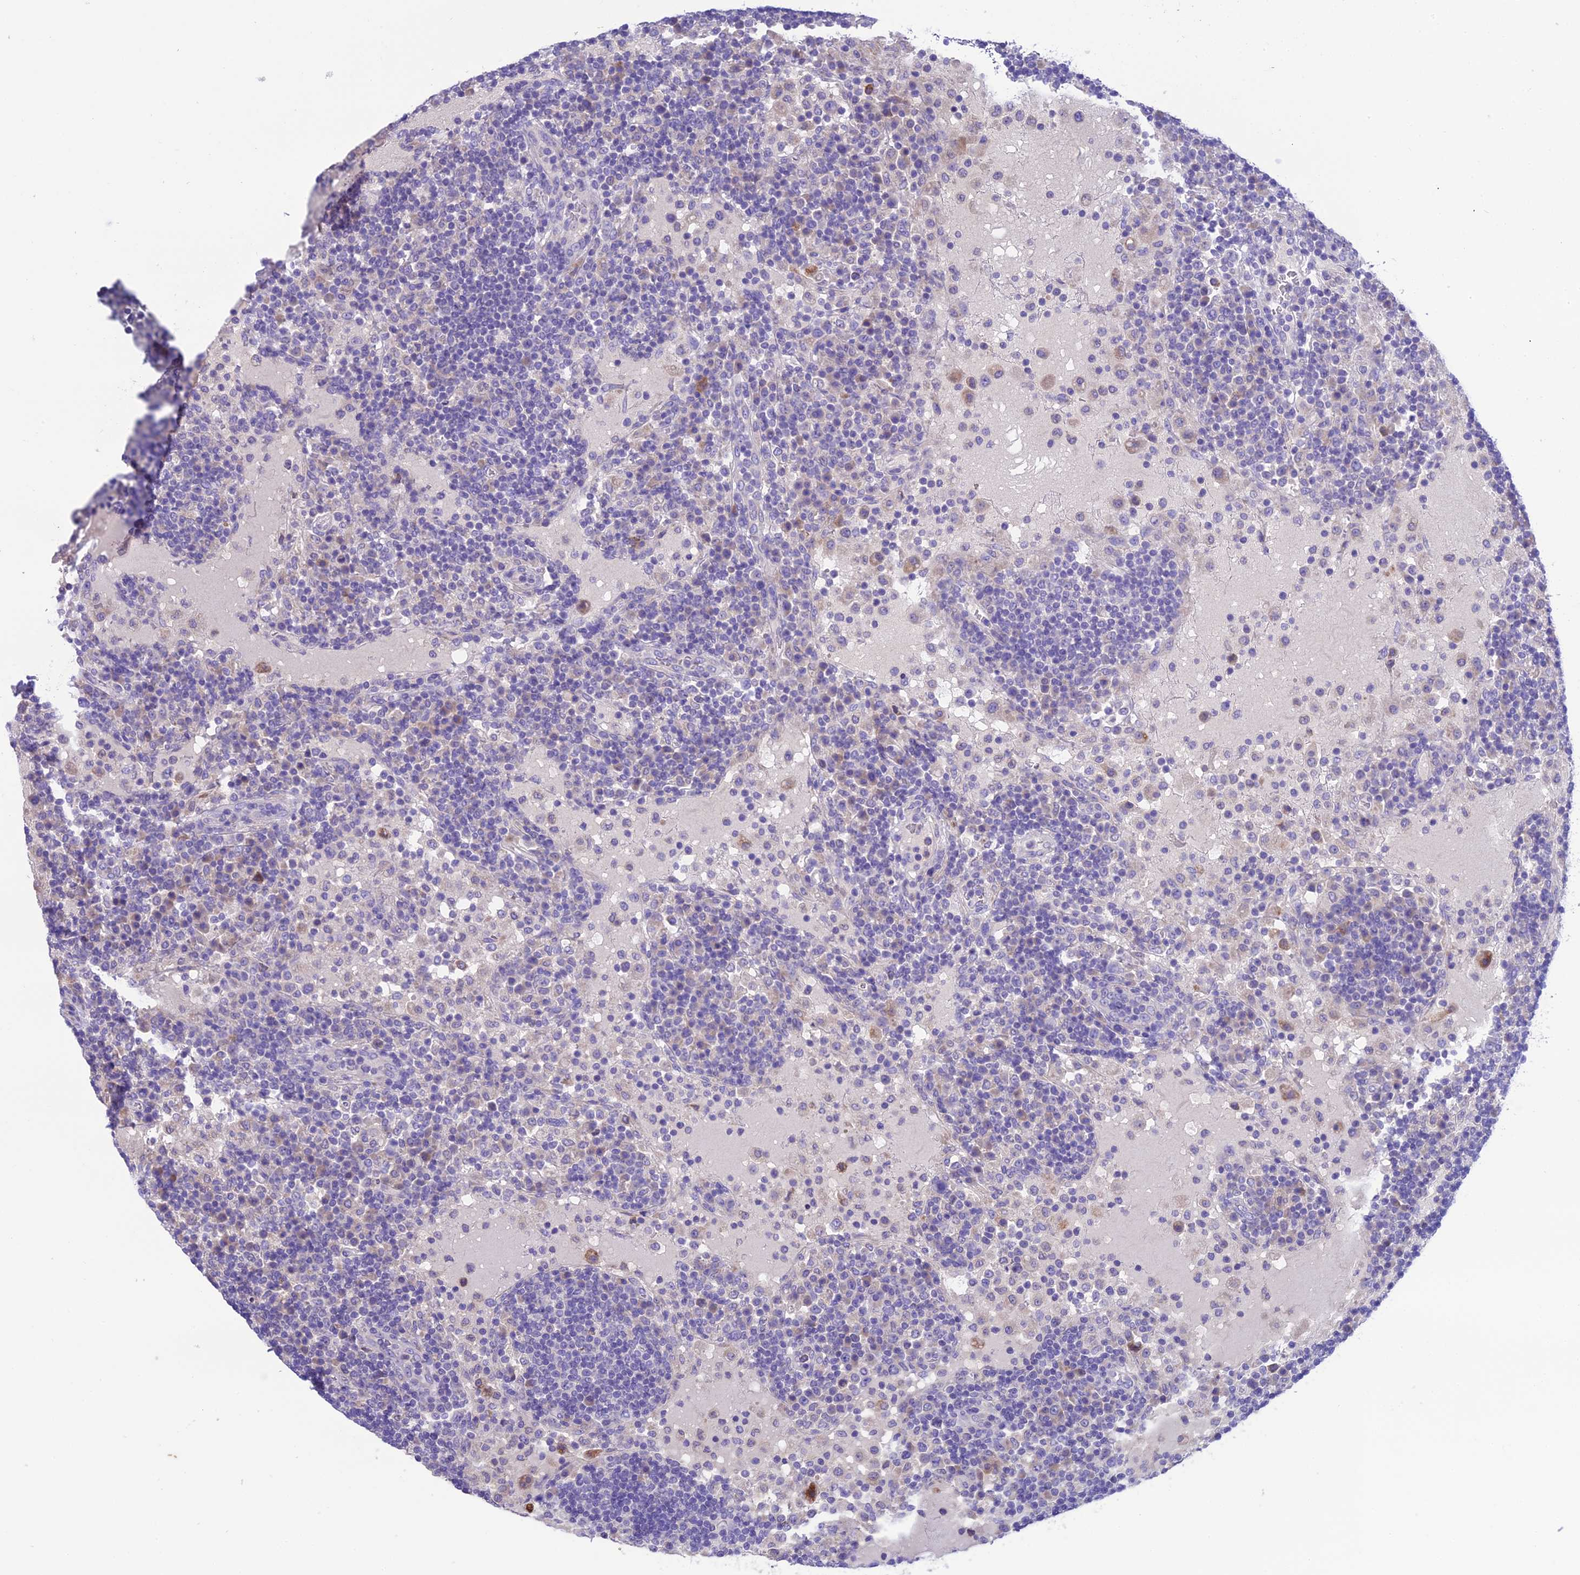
{"staining": {"intensity": "weak", "quantity": "<25%", "location": "cytoplasmic/membranous"}, "tissue": "lymph node", "cell_type": "Non-germinal center cells", "image_type": "normal", "snomed": [{"axis": "morphology", "description": "Normal tissue, NOS"}, {"axis": "topography", "description": "Lymph node"}], "caption": "A photomicrograph of lymph node stained for a protein displays no brown staining in non-germinal center cells.", "gene": "KIAA0408", "patient": {"sex": "female", "age": 53}}